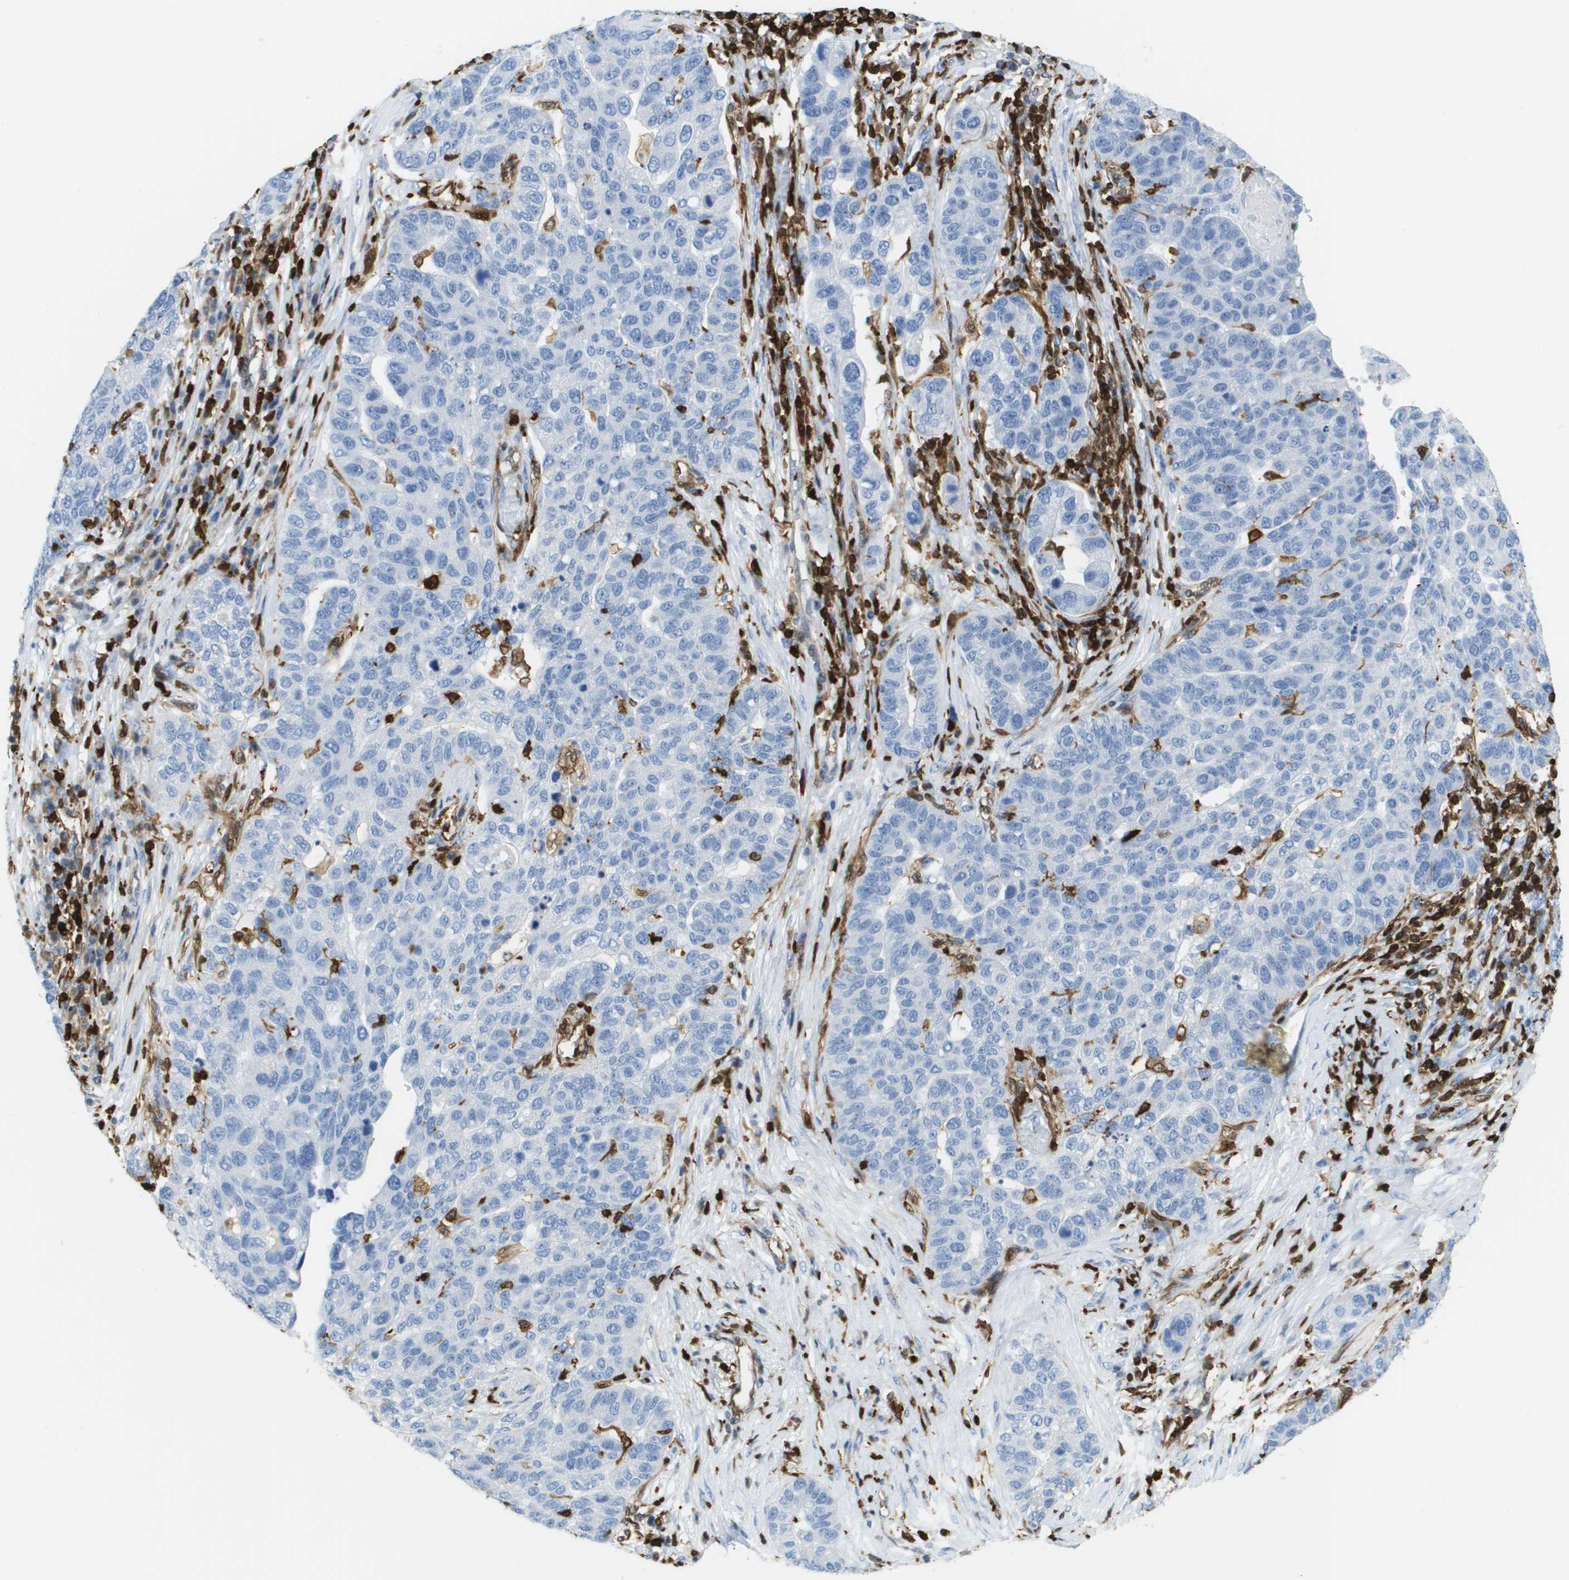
{"staining": {"intensity": "negative", "quantity": "none", "location": "none"}, "tissue": "pancreatic cancer", "cell_type": "Tumor cells", "image_type": "cancer", "snomed": [{"axis": "morphology", "description": "Adenocarcinoma, NOS"}, {"axis": "topography", "description": "Pancreas"}], "caption": "This is an IHC micrograph of pancreatic cancer (adenocarcinoma). There is no positivity in tumor cells.", "gene": "DOCK5", "patient": {"sex": "female", "age": 61}}